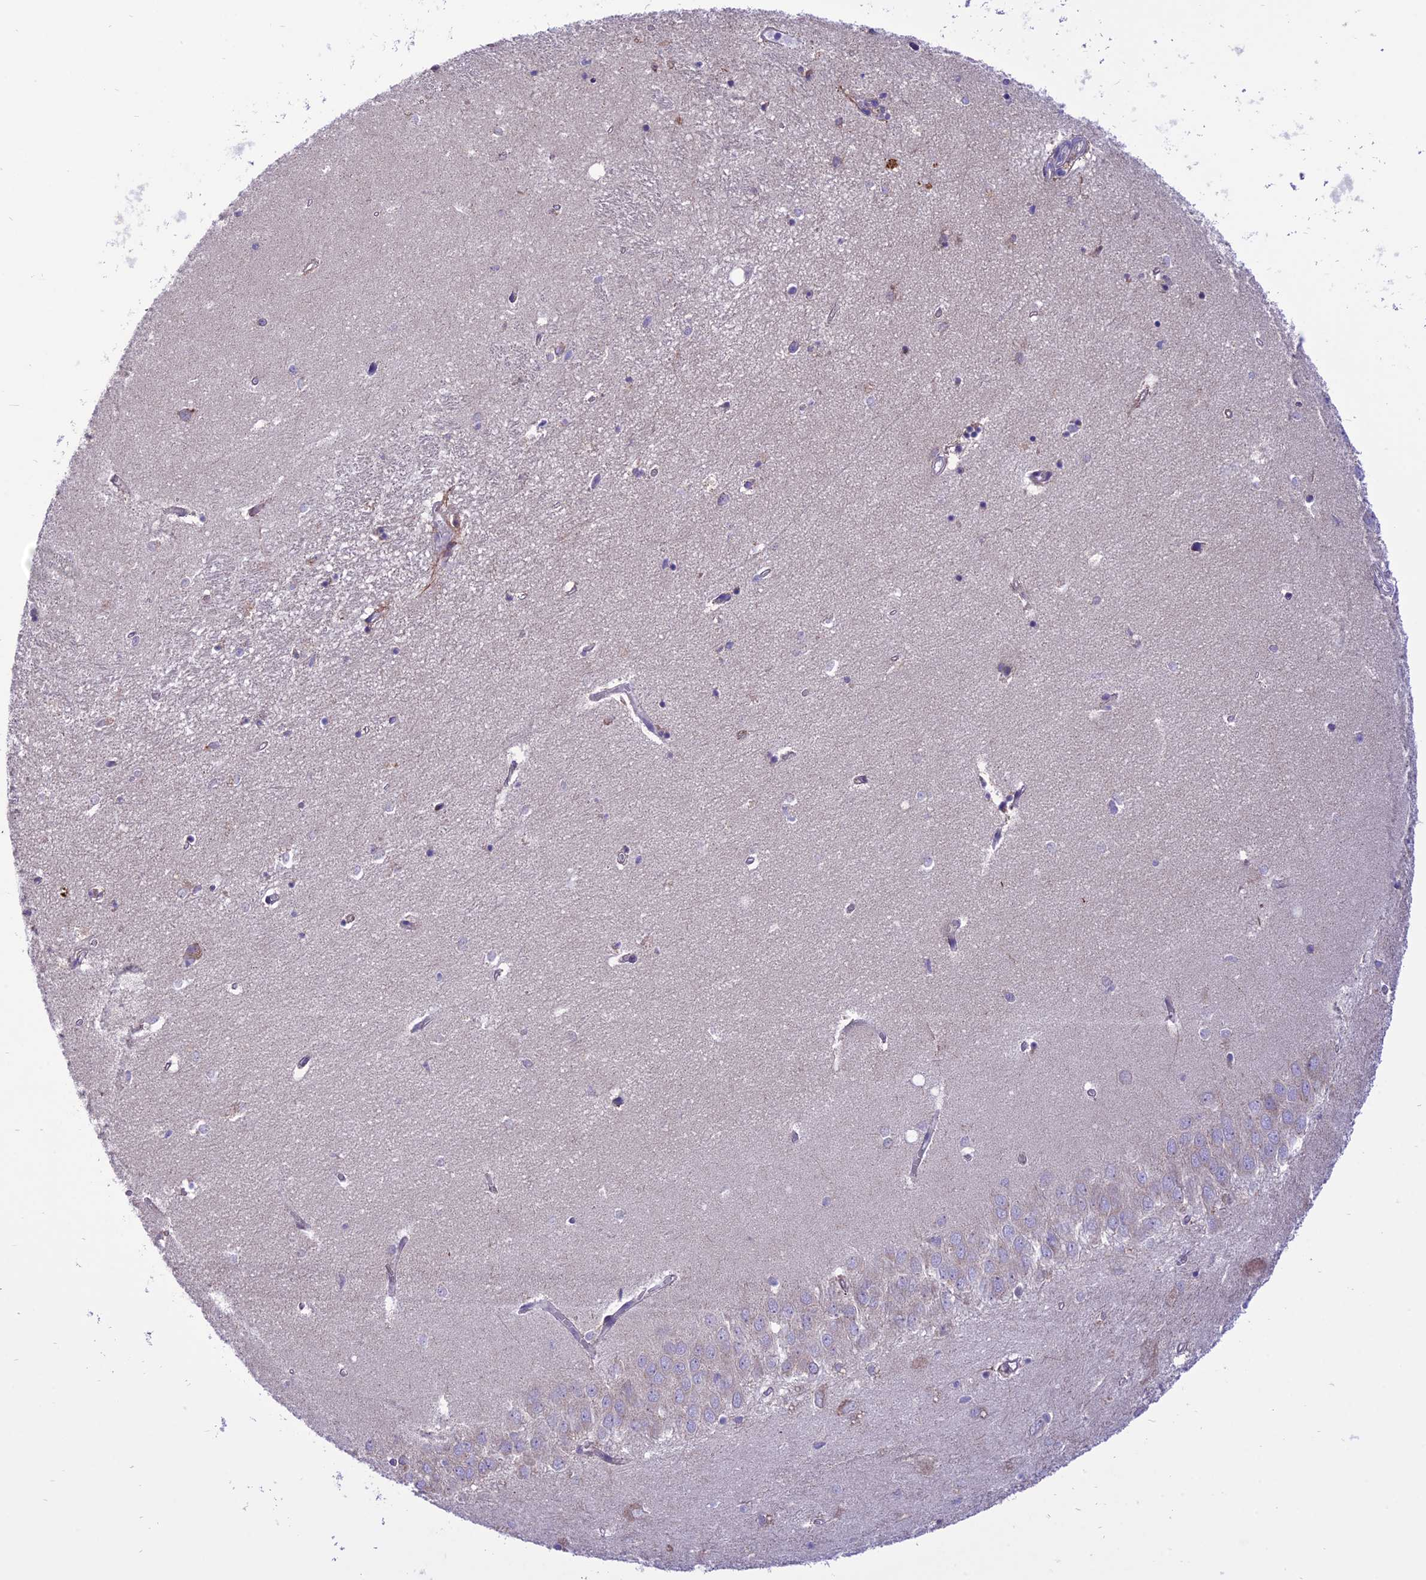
{"staining": {"intensity": "negative", "quantity": "none", "location": "none"}, "tissue": "hippocampus", "cell_type": "Glial cells", "image_type": "normal", "snomed": [{"axis": "morphology", "description": "Normal tissue, NOS"}, {"axis": "topography", "description": "Hippocampus"}], "caption": "Glial cells show no significant protein staining in unremarkable hippocampus. (Brightfield microscopy of DAB (3,3'-diaminobenzidine) immunohistochemistry at high magnification).", "gene": "ARMCX6", "patient": {"sex": "female", "age": 64}}